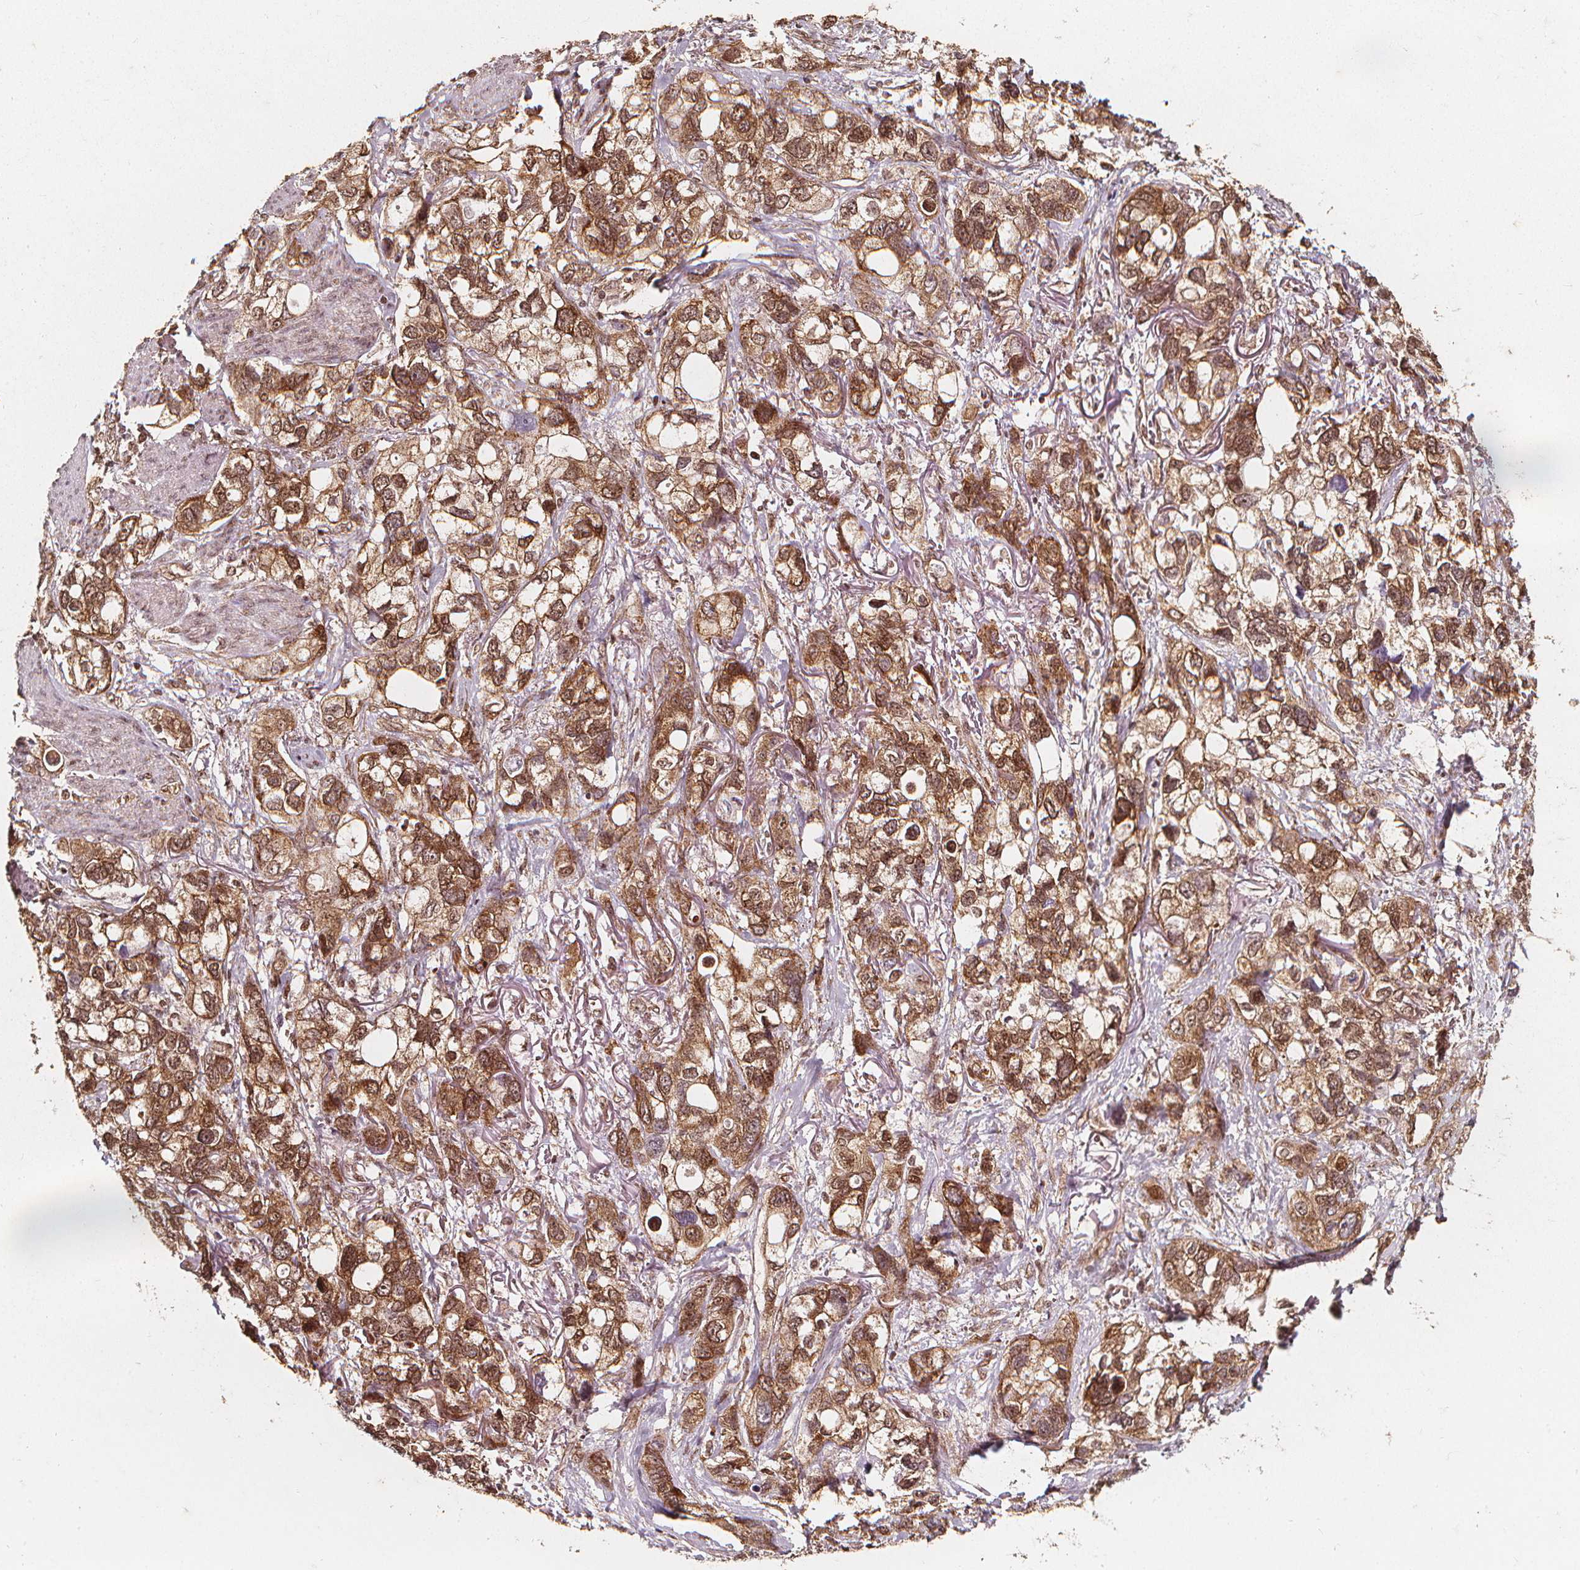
{"staining": {"intensity": "moderate", "quantity": ">75%", "location": "cytoplasmic/membranous,nuclear"}, "tissue": "stomach cancer", "cell_type": "Tumor cells", "image_type": "cancer", "snomed": [{"axis": "morphology", "description": "Adenocarcinoma, NOS"}, {"axis": "topography", "description": "Stomach, upper"}], "caption": "IHC of stomach cancer reveals medium levels of moderate cytoplasmic/membranous and nuclear expression in about >75% of tumor cells.", "gene": "SMN1", "patient": {"sex": "female", "age": 81}}